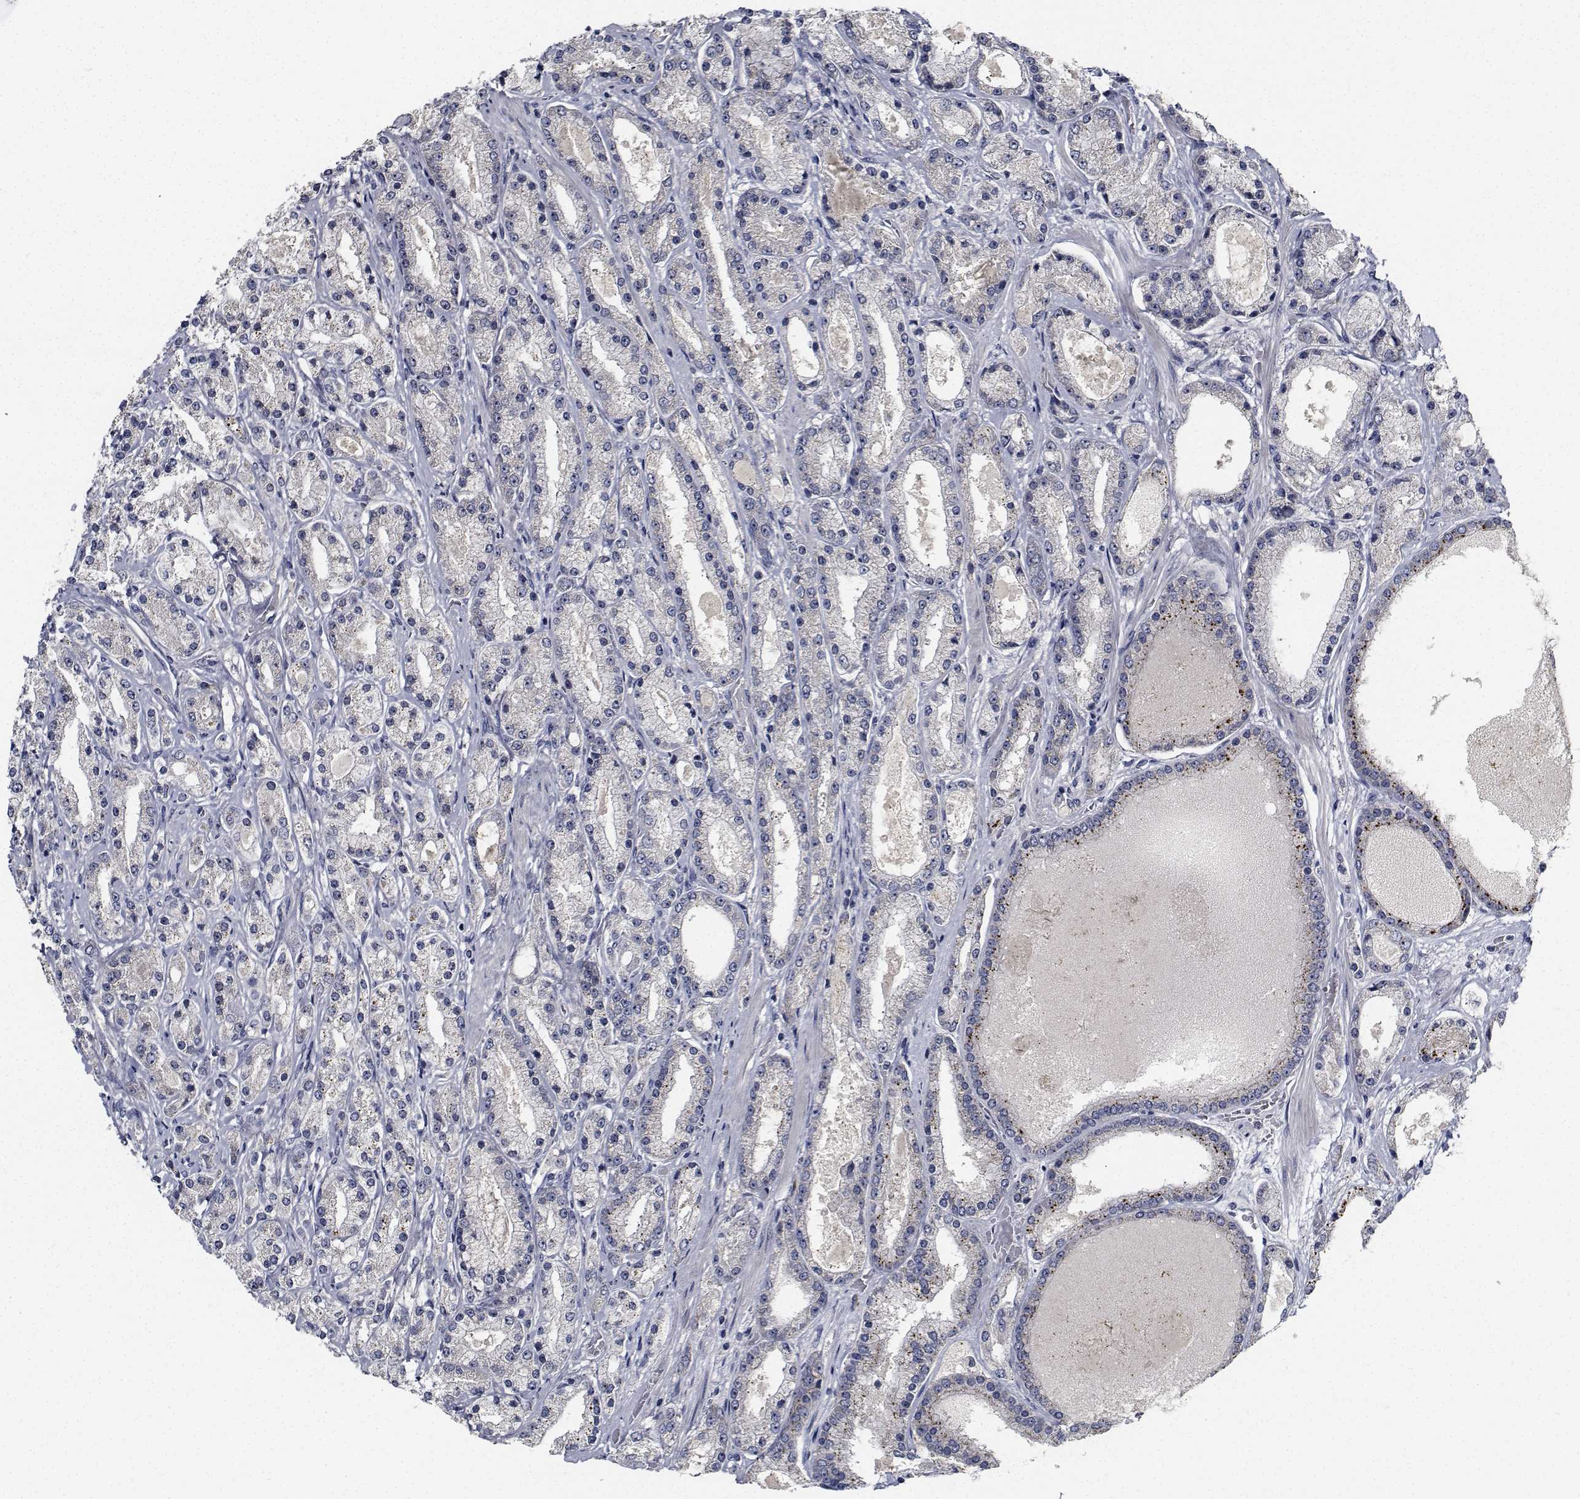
{"staining": {"intensity": "negative", "quantity": "none", "location": "none"}, "tissue": "prostate cancer", "cell_type": "Tumor cells", "image_type": "cancer", "snomed": [{"axis": "morphology", "description": "Adenocarcinoma, High grade"}, {"axis": "topography", "description": "Prostate"}], "caption": "High-grade adenocarcinoma (prostate) stained for a protein using immunohistochemistry exhibits no staining tumor cells.", "gene": "NVL", "patient": {"sex": "male", "age": 67}}